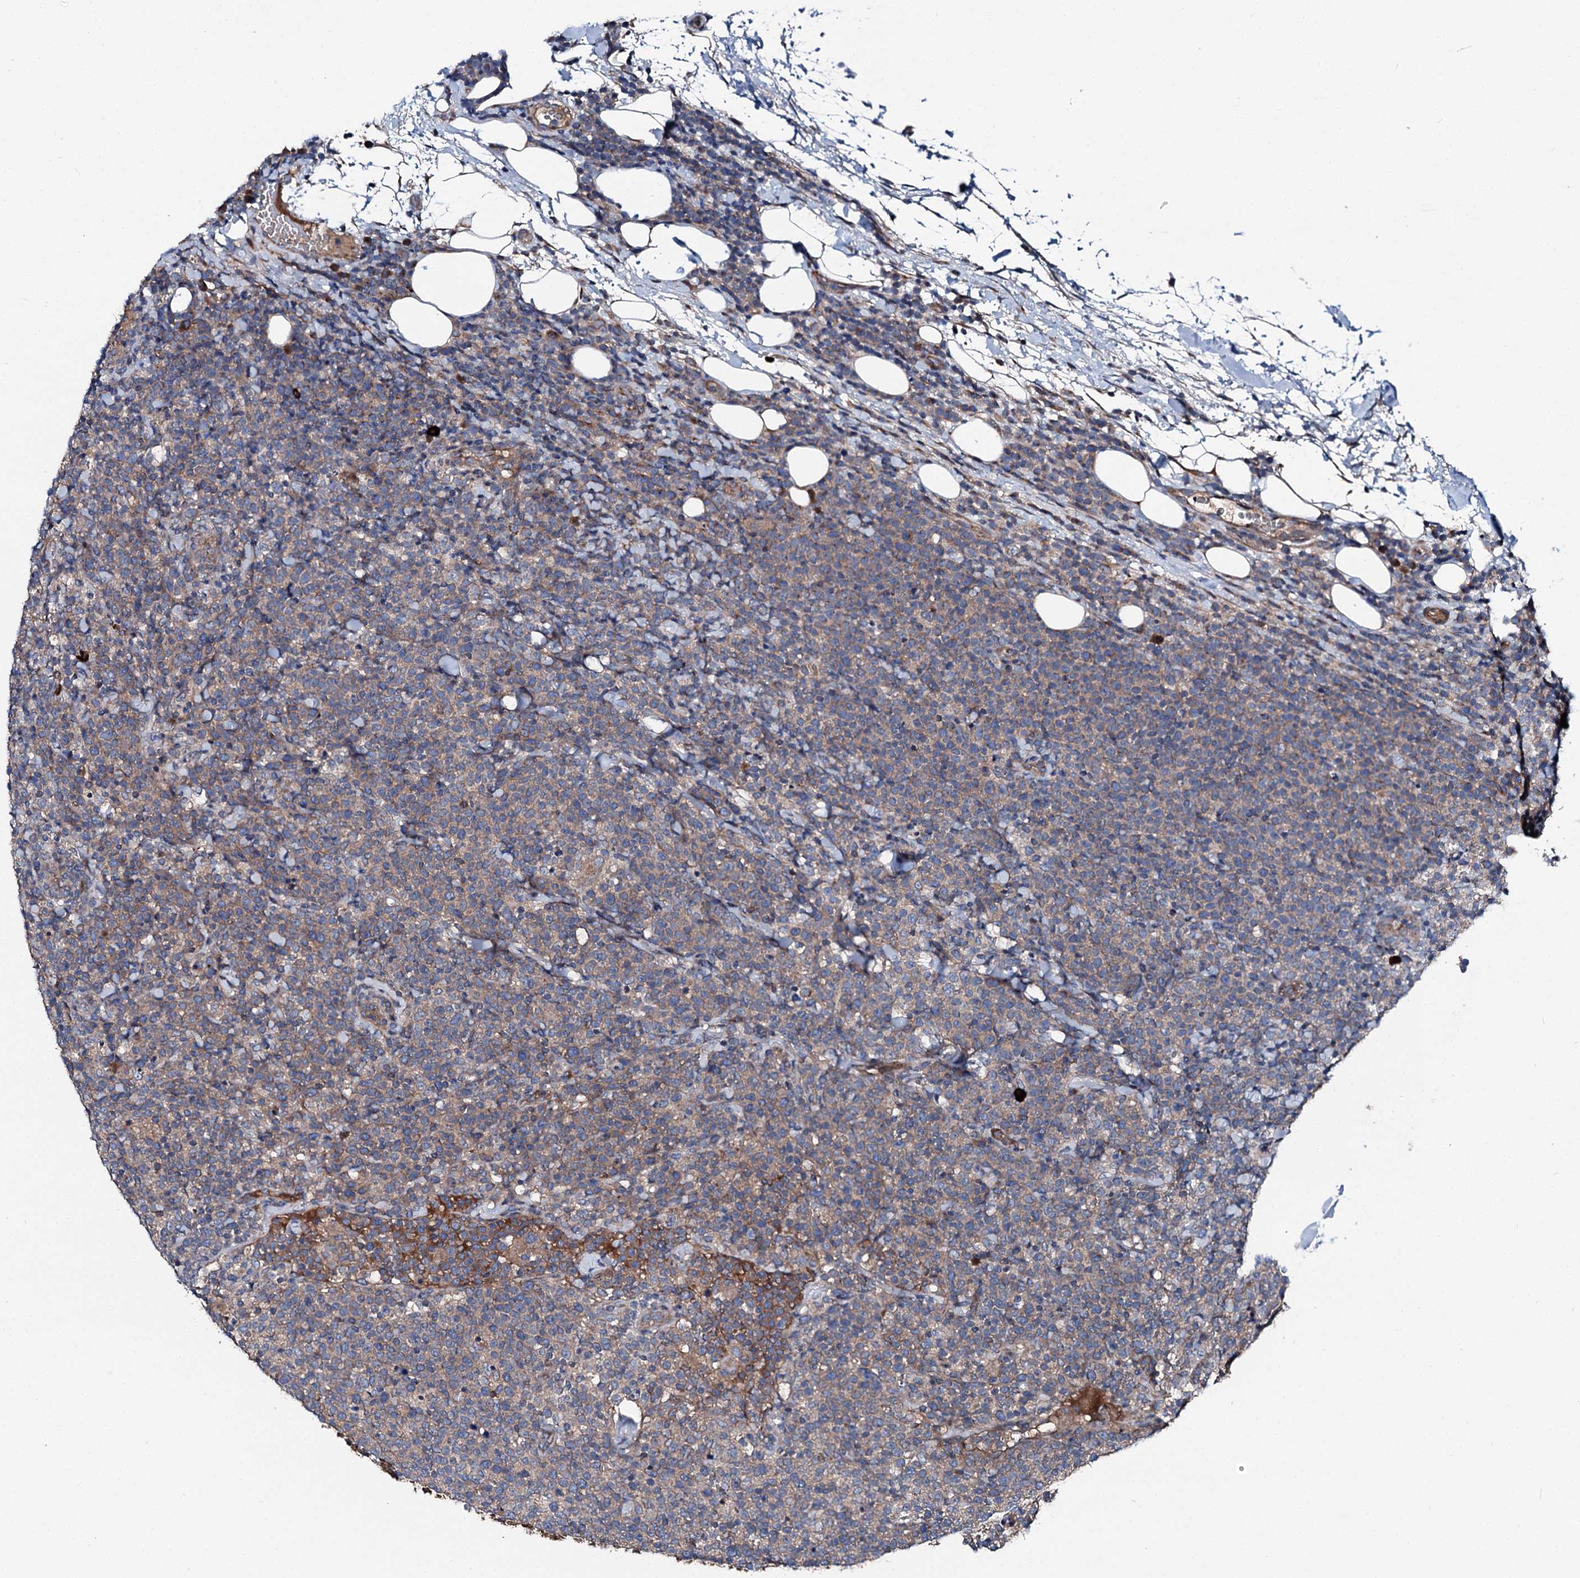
{"staining": {"intensity": "weak", "quantity": "25%-75%", "location": "cytoplasmic/membranous"}, "tissue": "lymphoma", "cell_type": "Tumor cells", "image_type": "cancer", "snomed": [{"axis": "morphology", "description": "Malignant lymphoma, non-Hodgkin's type, High grade"}, {"axis": "topography", "description": "Lymph node"}], "caption": "An immunohistochemistry image of tumor tissue is shown. Protein staining in brown shows weak cytoplasmic/membranous positivity in high-grade malignant lymphoma, non-Hodgkin's type within tumor cells.", "gene": "SLC22A25", "patient": {"sex": "male", "age": 61}}